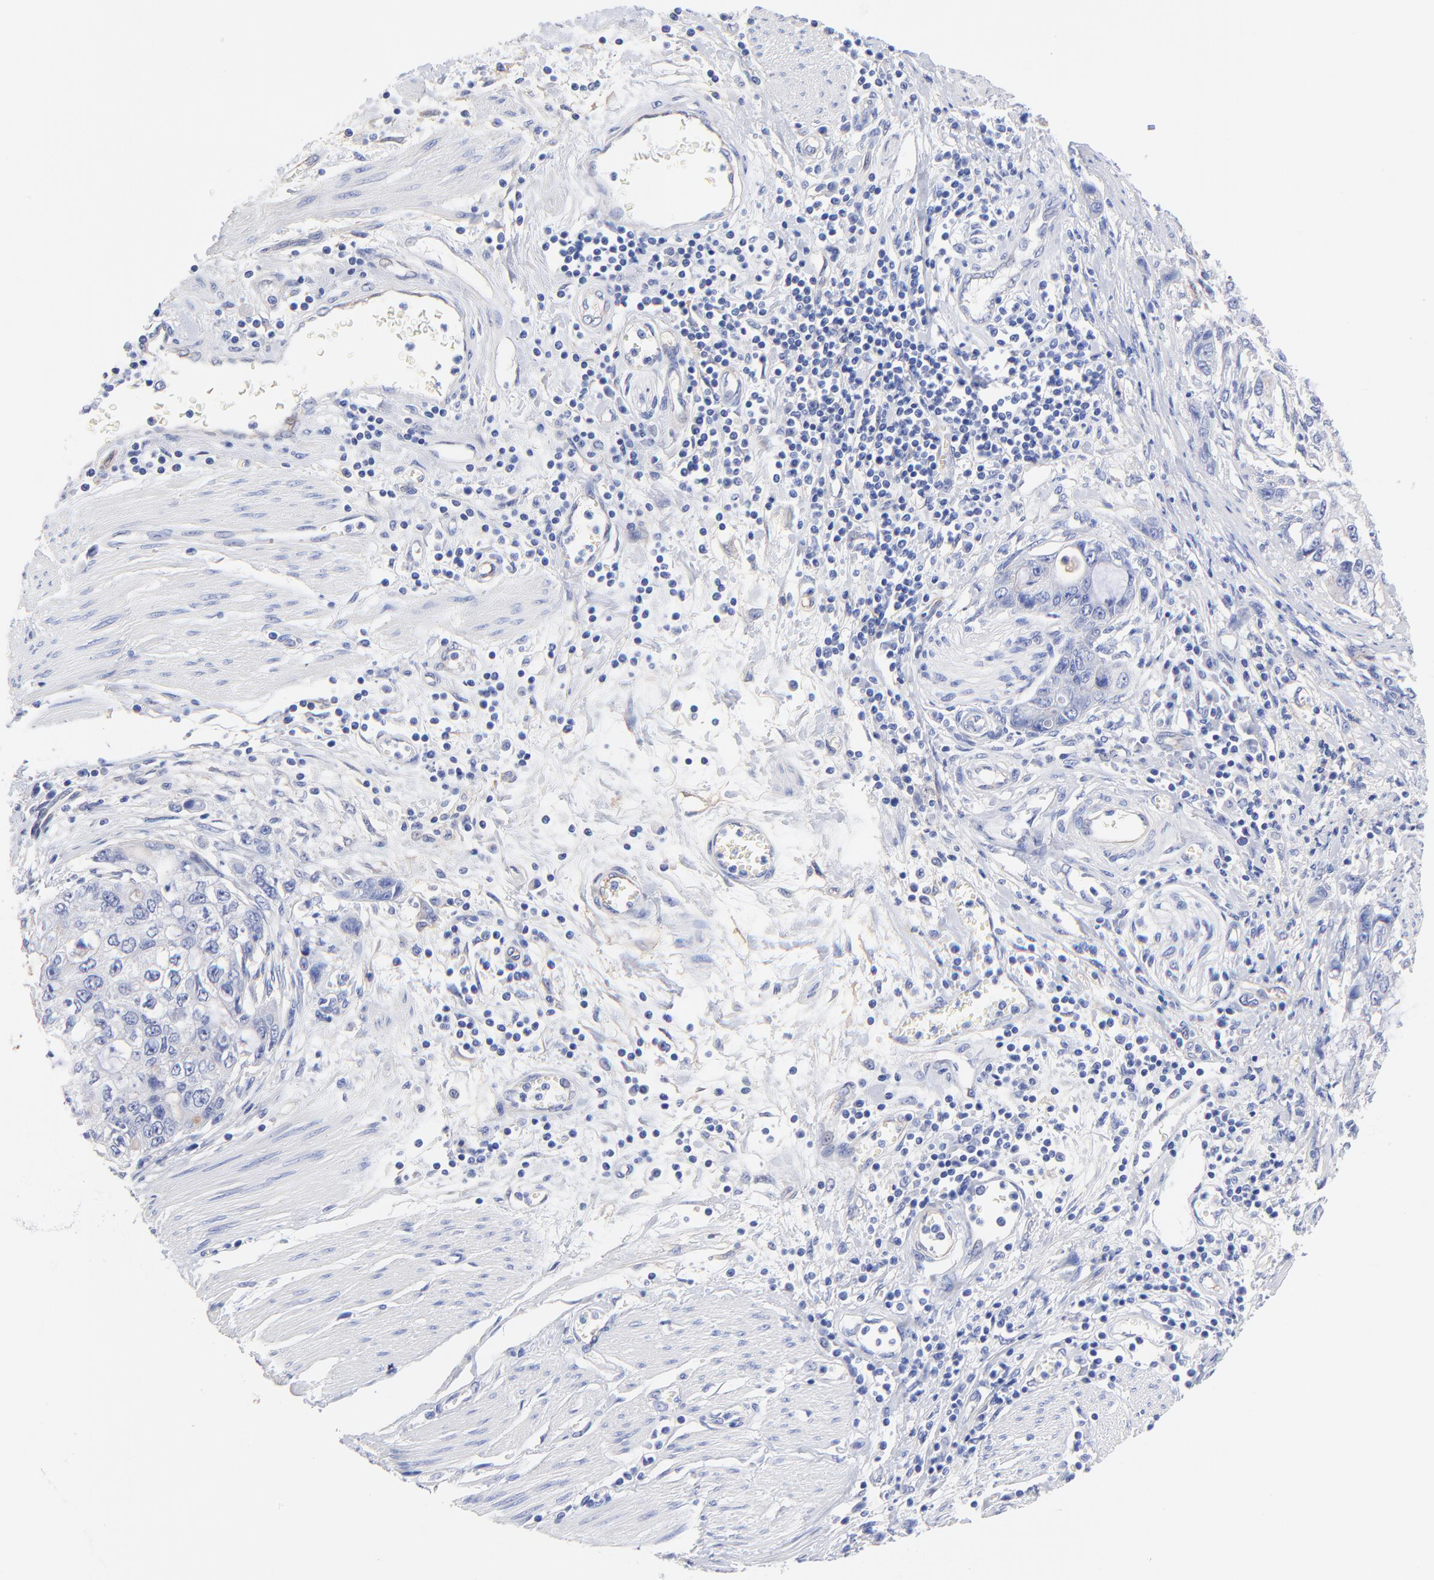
{"staining": {"intensity": "negative", "quantity": "none", "location": "none"}, "tissue": "stomach cancer", "cell_type": "Tumor cells", "image_type": "cancer", "snomed": [{"axis": "morphology", "description": "Adenocarcinoma, NOS"}, {"axis": "topography", "description": "Stomach, upper"}], "caption": "Tumor cells are negative for protein expression in human adenocarcinoma (stomach).", "gene": "SLC44A2", "patient": {"sex": "female", "age": 52}}